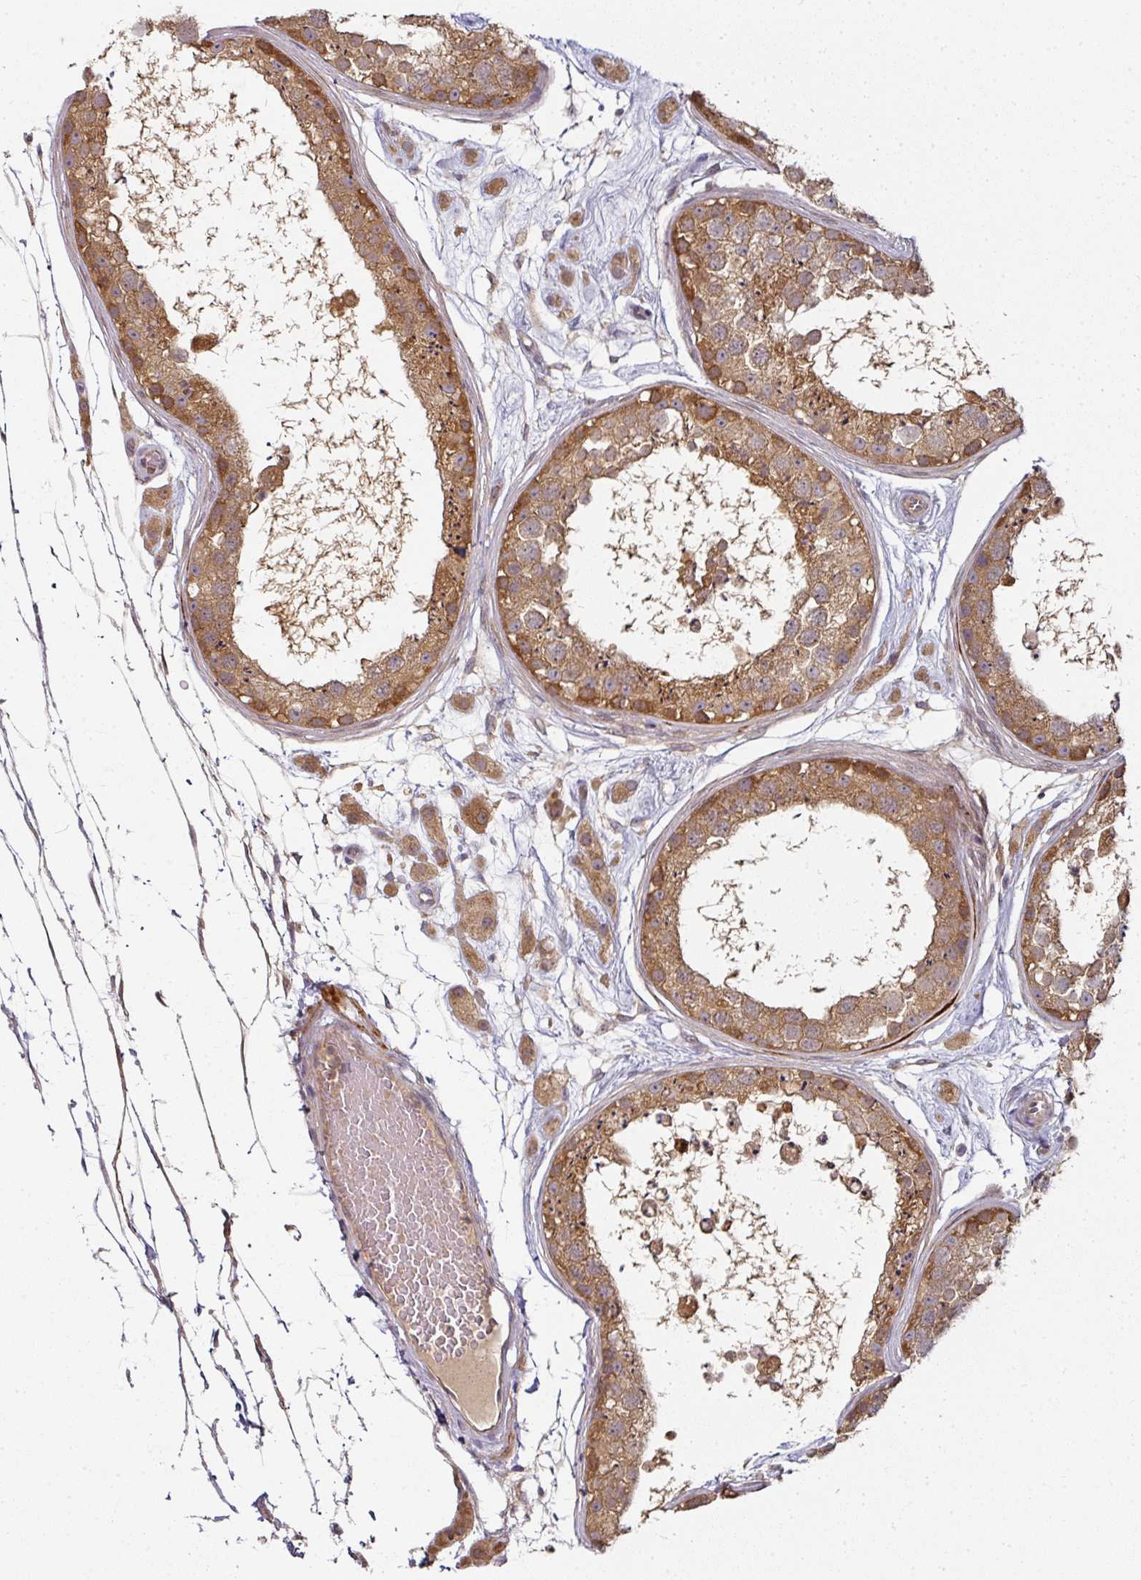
{"staining": {"intensity": "moderate", "quantity": ">75%", "location": "cytoplasmic/membranous"}, "tissue": "testis", "cell_type": "Cells in seminiferous ducts", "image_type": "normal", "snomed": [{"axis": "morphology", "description": "Normal tissue, NOS"}, {"axis": "topography", "description": "Testis"}], "caption": "A micrograph of human testis stained for a protein demonstrates moderate cytoplasmic/membranous brown staining in cells in seminiferous ducts. The staining was performed using DAB, with brown indicating positive protein expression. Nuclei are stained blue with hematoxylin.", "gene": "MAP2K2", "patient": {"sex": "male", "age": 25}}